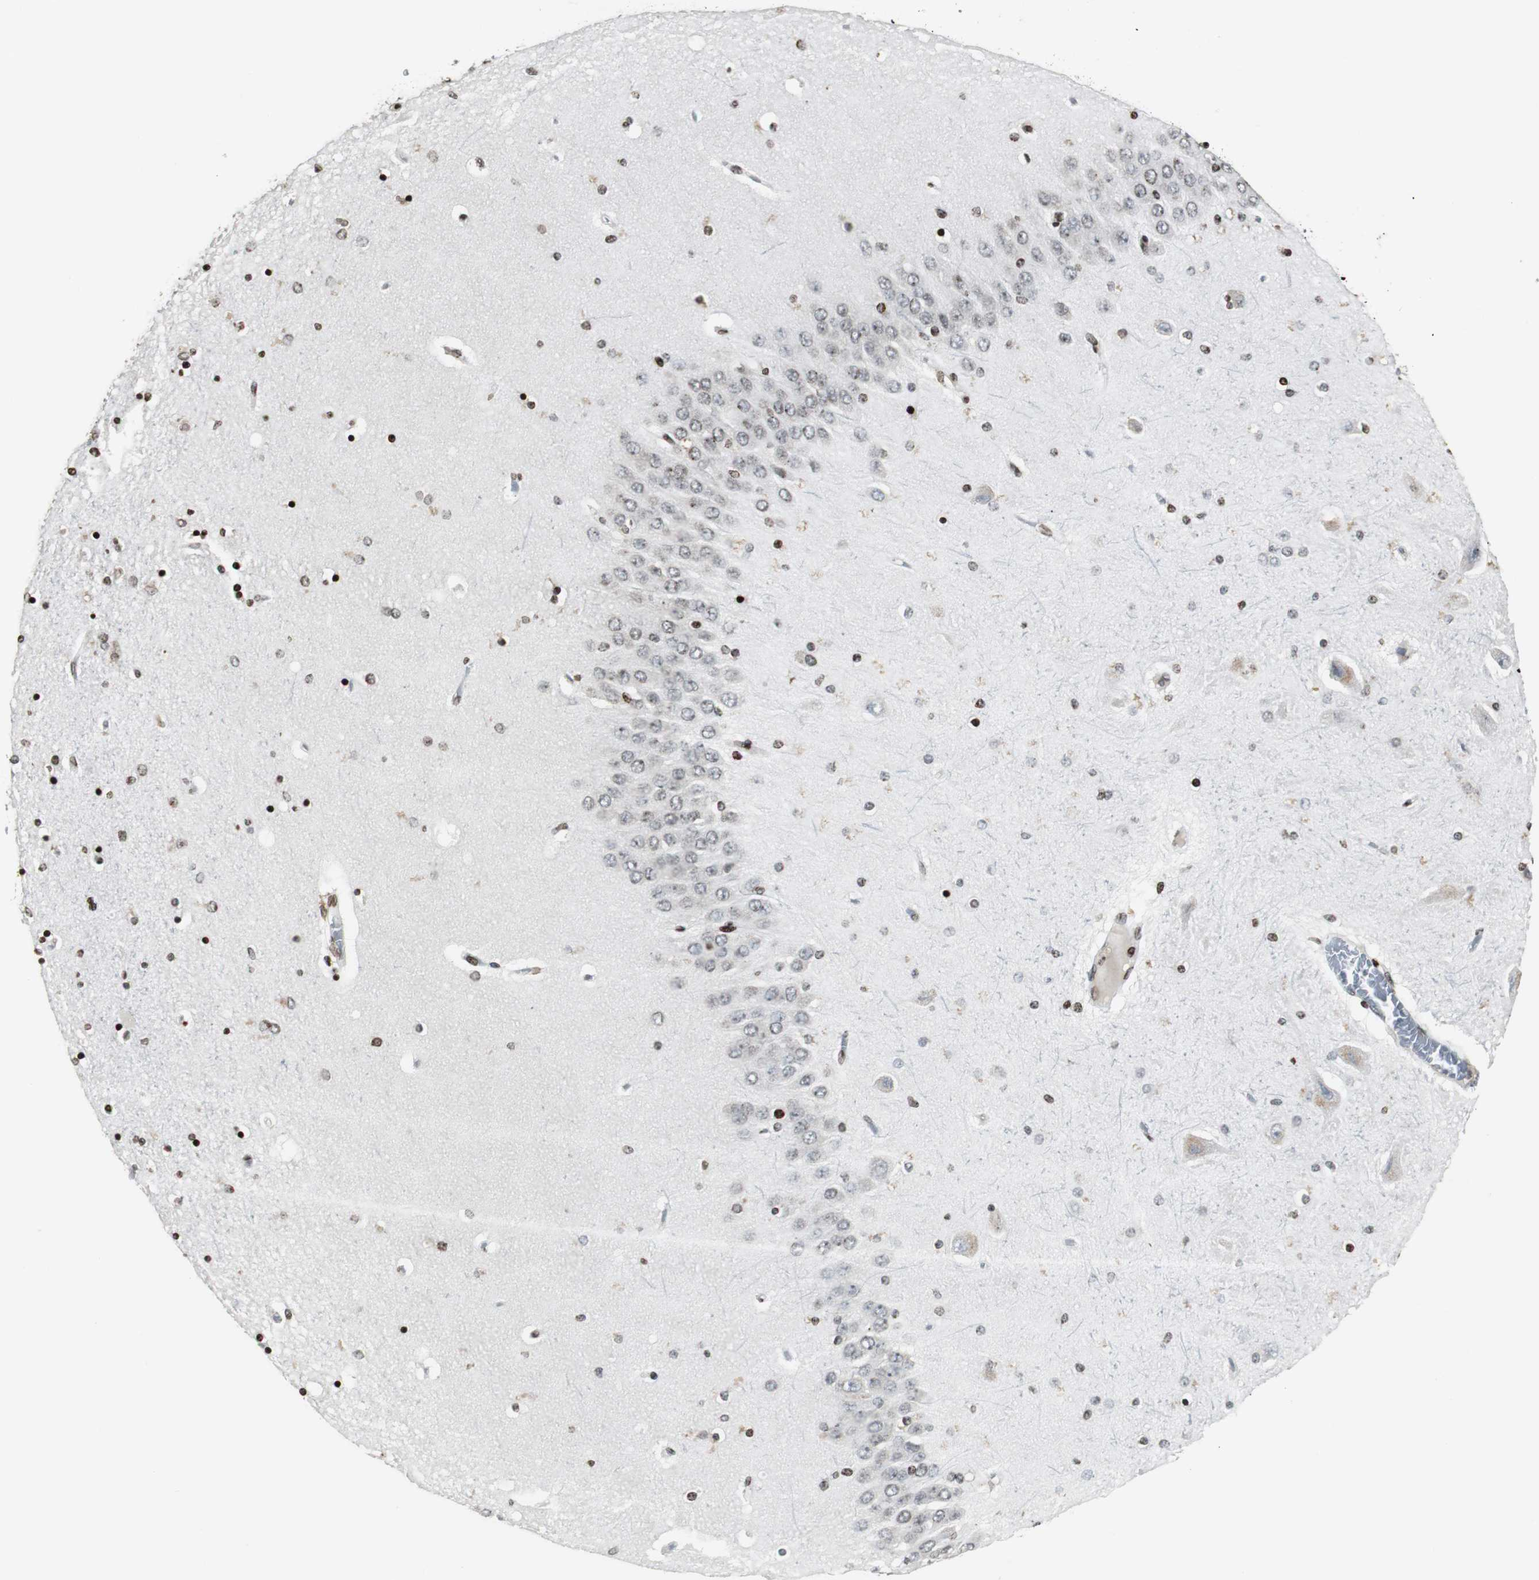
{"staining": {"intensity": "strong", "quantity": "25%-75%", "location": "nuclear"}, "tissue": "hippocampus", "cell_type": "Glial cells", "image_type": "normal", "snomed": [{"axis": "morphology", "description": "Normal tissue, NOS"}, {"axis": "topography", "description": "Hippocampus"}], "caption": "Protein expression analysis of unremarkable hippocampus exhibits strong nuclear staining in approximately 25%-75% of glial cells. The staining was performed using DAB (3,3'-diaminobenzidine) to visualize the protein expression in brown, while the nuclei were stained in blue with hematoxylin (Magnification: 20x).", "gene": "PAXIP1", "patient": {"sex": "female", "age": 54}}